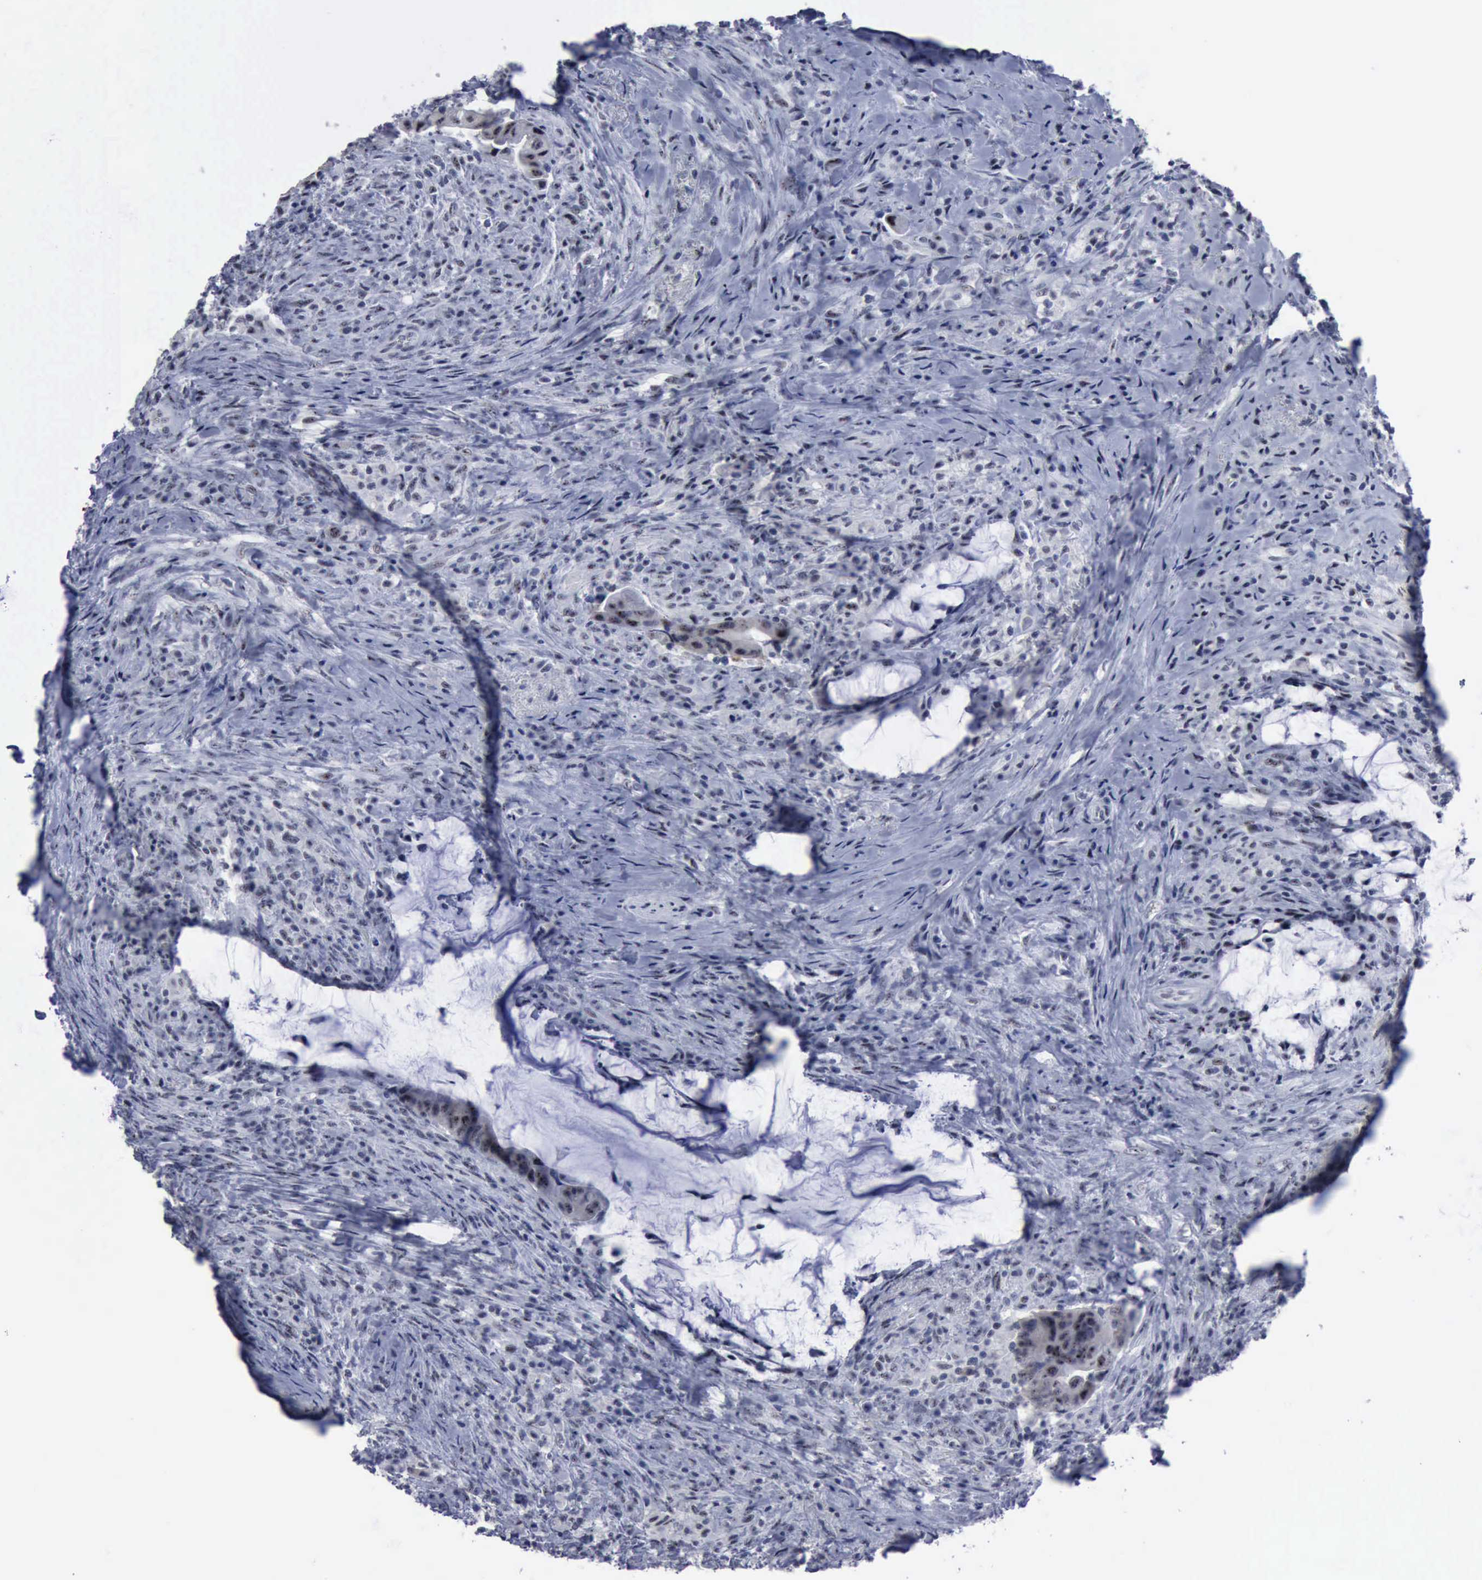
{"staining": {"intensity": "weak", "quantity": "25%-75%", "location": "cytoplasmic/membranous,nuclear"}, "tissue": "colorectal cancer", "cell_type": "Tumor cells", "image_type": "cancer", "snomed": [{"axis": "morphology", "description": "Adenocarcinoma, NOS"}, {"axis": "topography", "description": "Rectum"}], "caption": "About 25%-75% of tumor cells in colorectal cancer (adenocarcinoma) display weak cytoplasmic/membranous and nuclear protein expression as visualized by brown immunohistochemical staining.", "gene": "BRD1", "patient": {"sex": "female", "age": 71}}